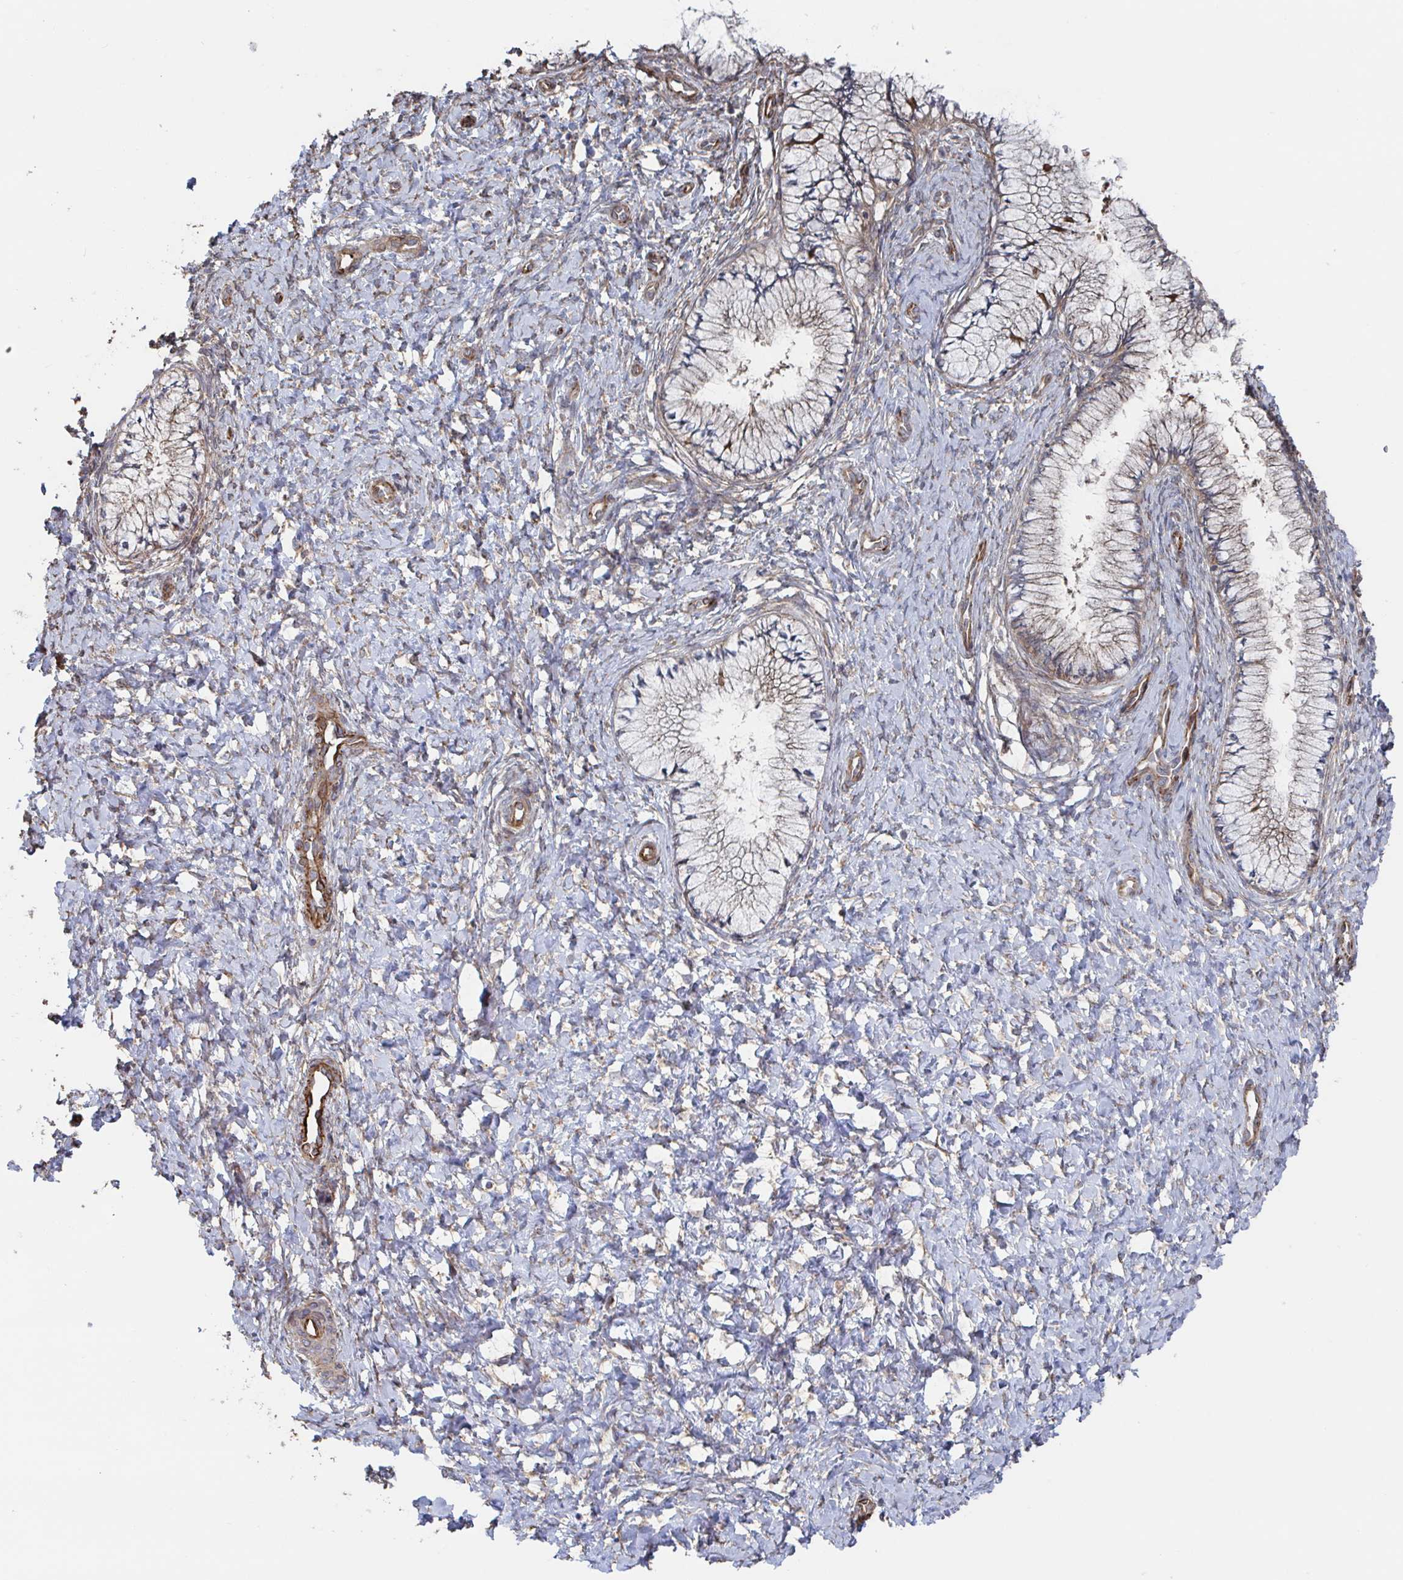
{"staining": {"intensity": "moderate", "quantity": "<25%", "location": "cytoplasmic/membranous"}, "tissue": "cervix", "cell_type": "Glandular cells", "image_type": "normal", "snomed": [{"axis": "morphology", "description": "Normal tissue, NOS"}, {"axis": "topography", "description": "Cervix"}], "caption": "Cervix stained with immunohistochemistry displays moderate cytoplasmic/membranous positivity in approximately <25% of glandular cells. Using DAB (brown) and hematoxylin (blue) stains, captured at high magnification using brightfield microscopy.", "gene": "DVL3", "patient": {"sex": "female", "age": 37}}